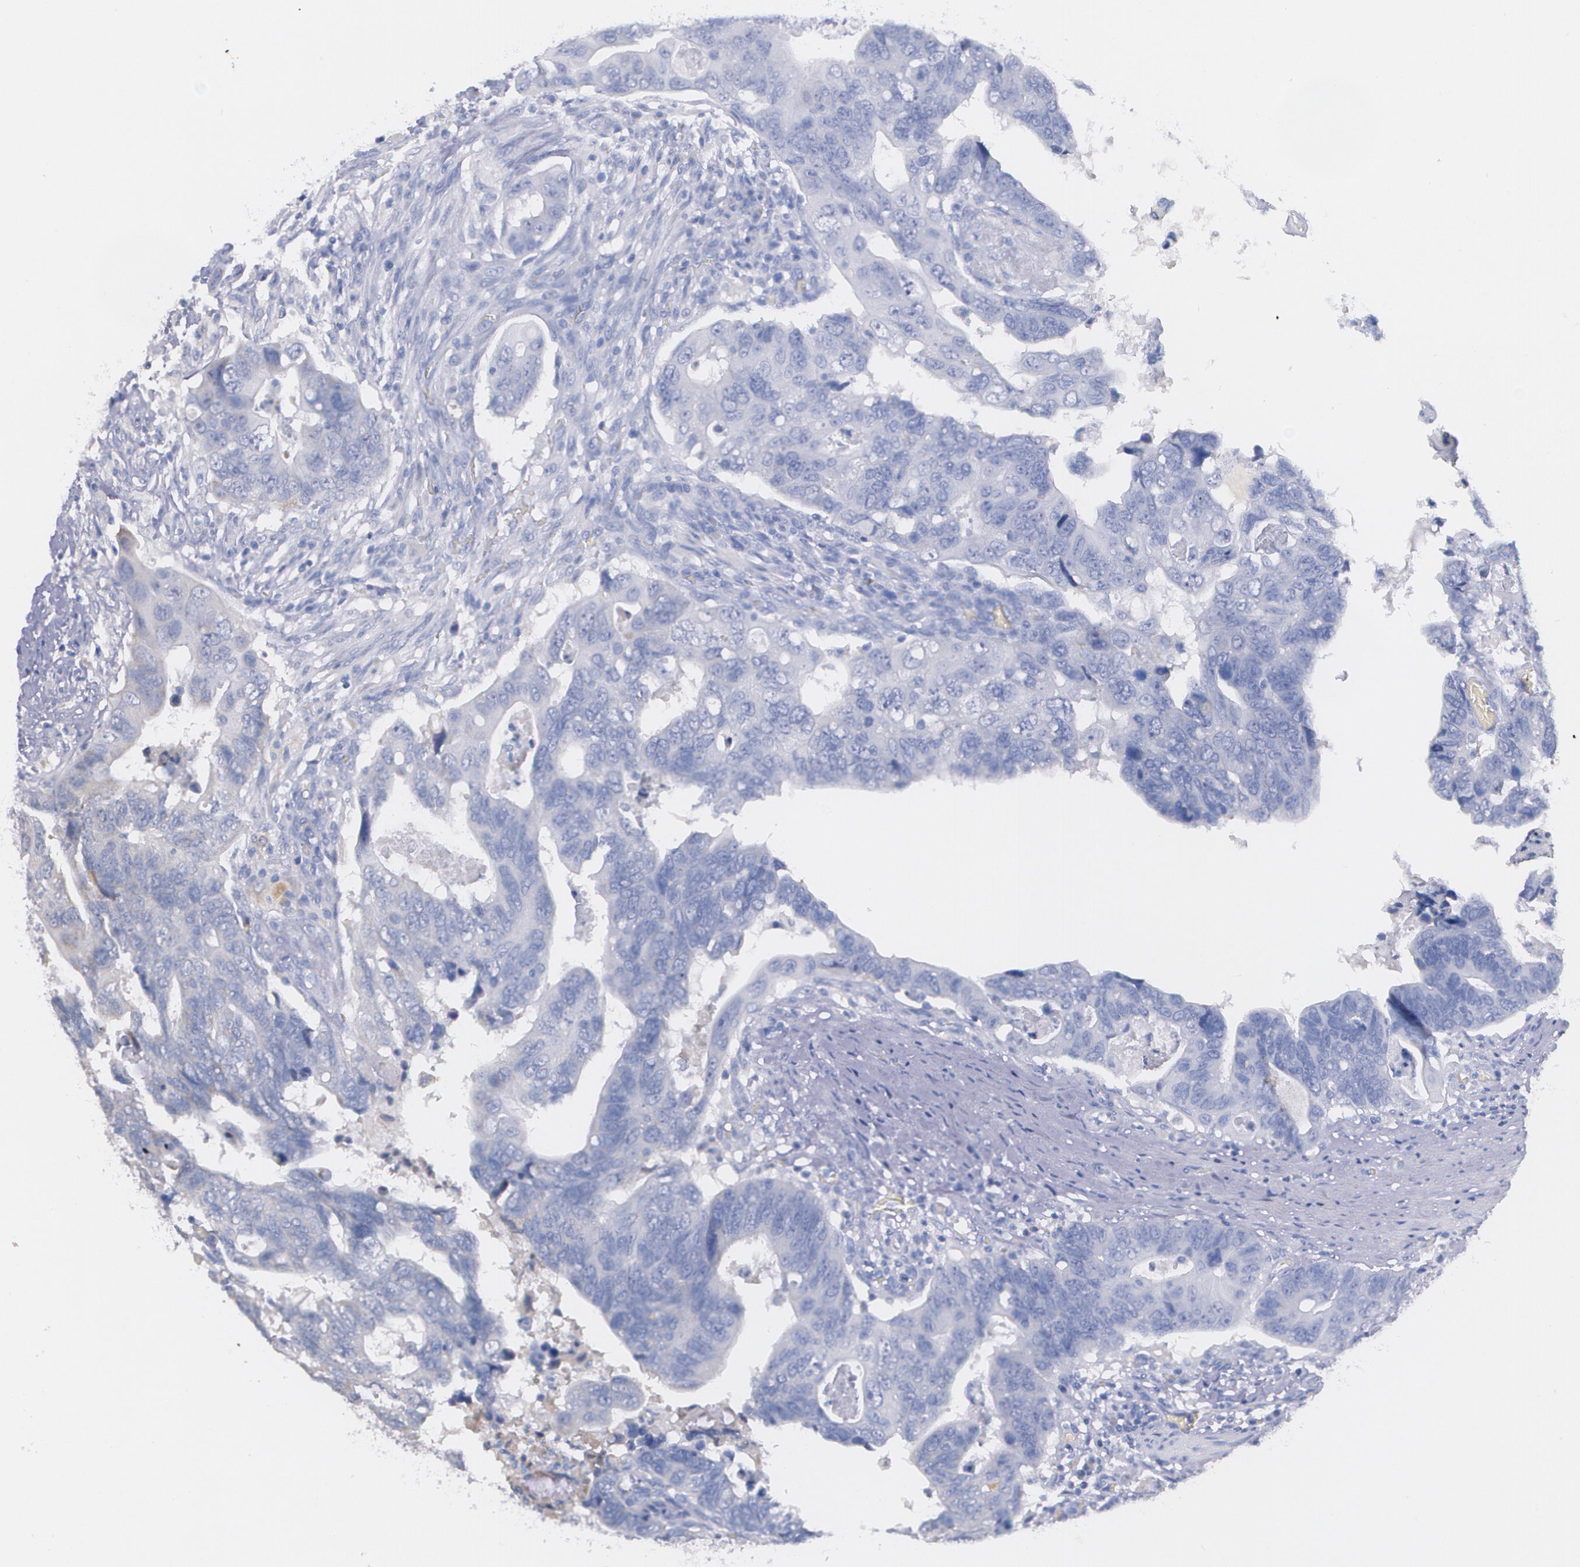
{"staining": {"intensity": "weak", "quantity": "<25%", "location": "cytoplasmic/membranous"}, "tissue": "colorectal cancer", "cell_type": "Tumor cells", "image_type": "cancer", "snomed": [{"axis": "morphology", "description": "Adenocarcinoma, NOS"}, {"axis": "topography", "description": "Rectum"}], "caption": "The histopathology image exhibits no staining of tumor cells in colorectal cancer.", "gene": "AMBP", "patient": {"sex": "male", "age": 53}}